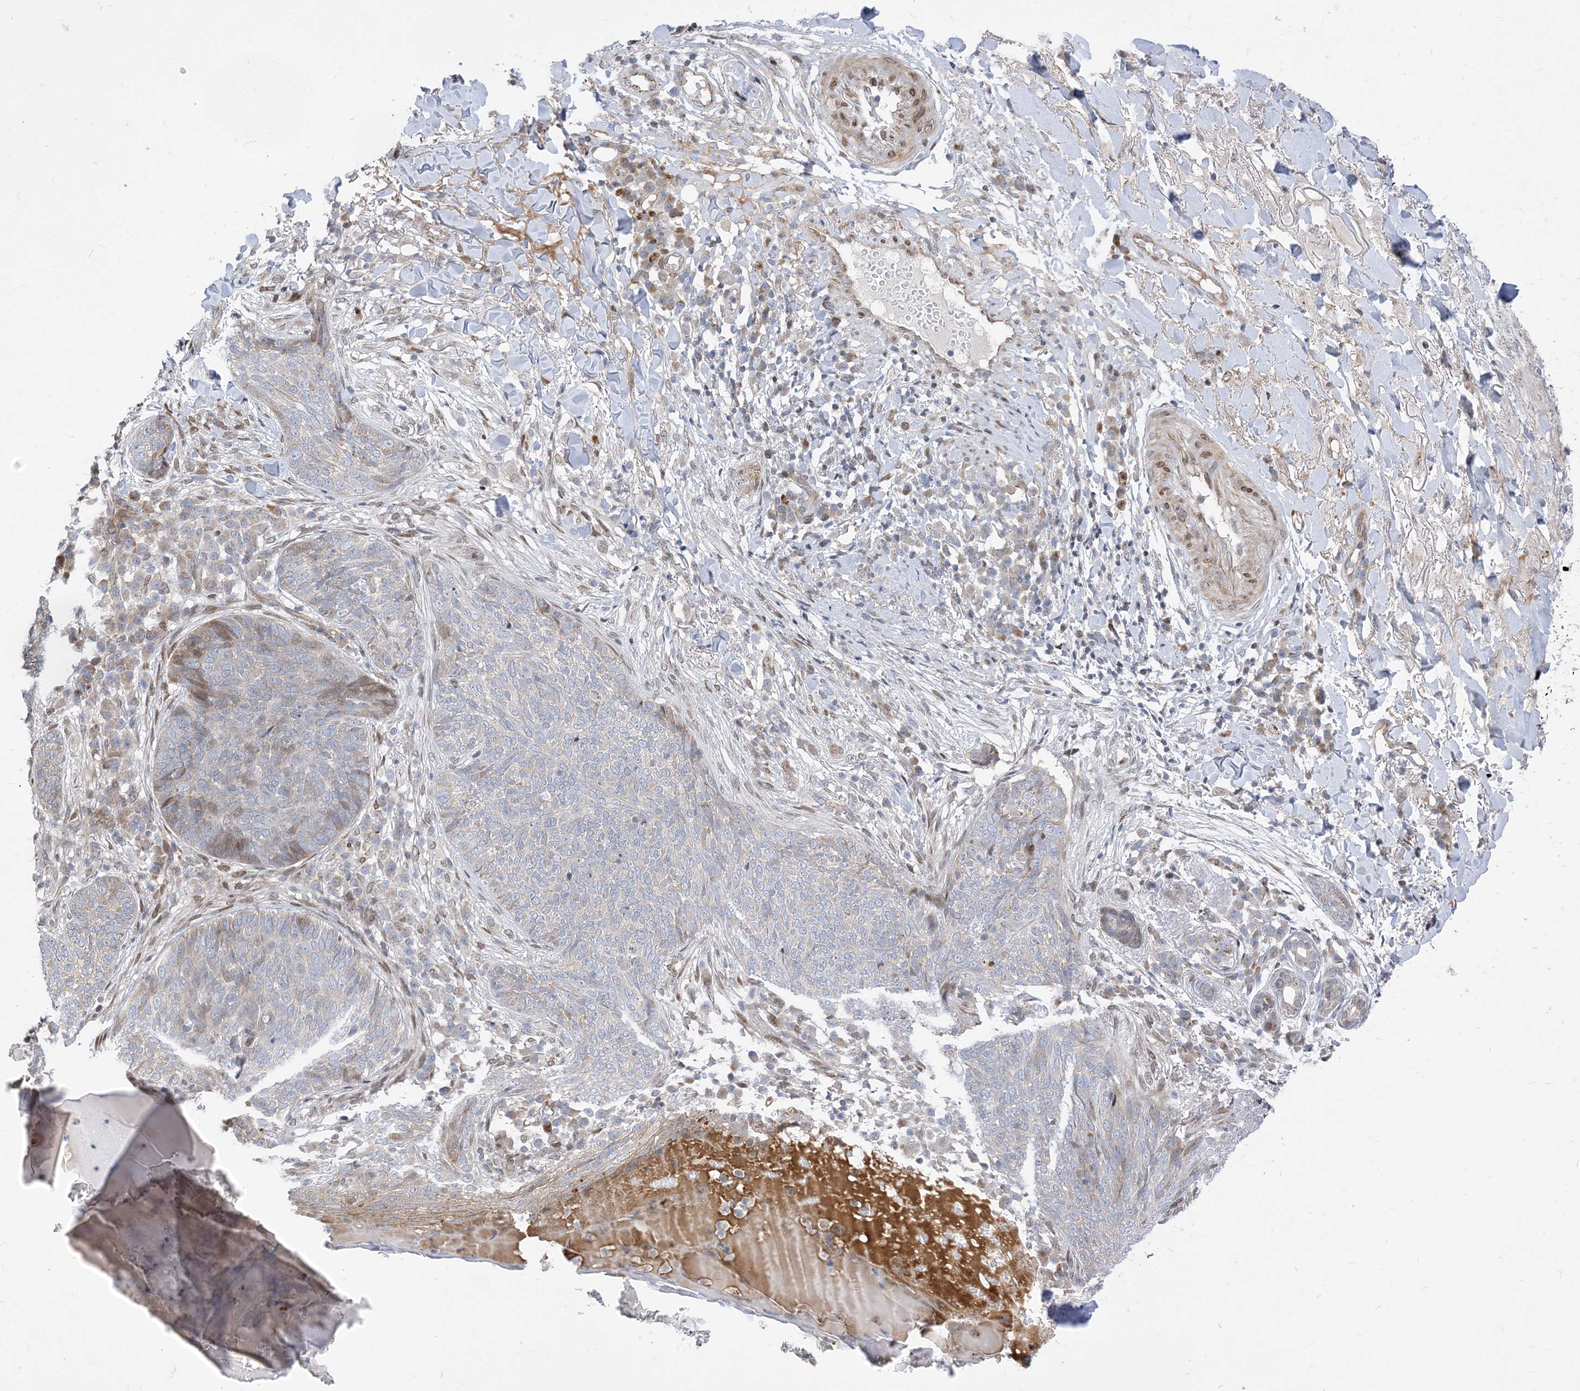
{"staining": {"intensity": "negative", "quantity": "none", "location": "none"}, "tissue": "skin cancer", "cell_type": "Tumor cells", "image_type": "cancer", "snomed": [{"axis": "morphology", "description": "Basal cell carcinoma"}, {"axis": "topography", "description": "Skin"}], "caption": "Skin cancer was stained to show a protein in brown. There is no significant staining in tumor cells.", "gene": "TYSND1", "patient": {"sex": "male", "age": 85}}